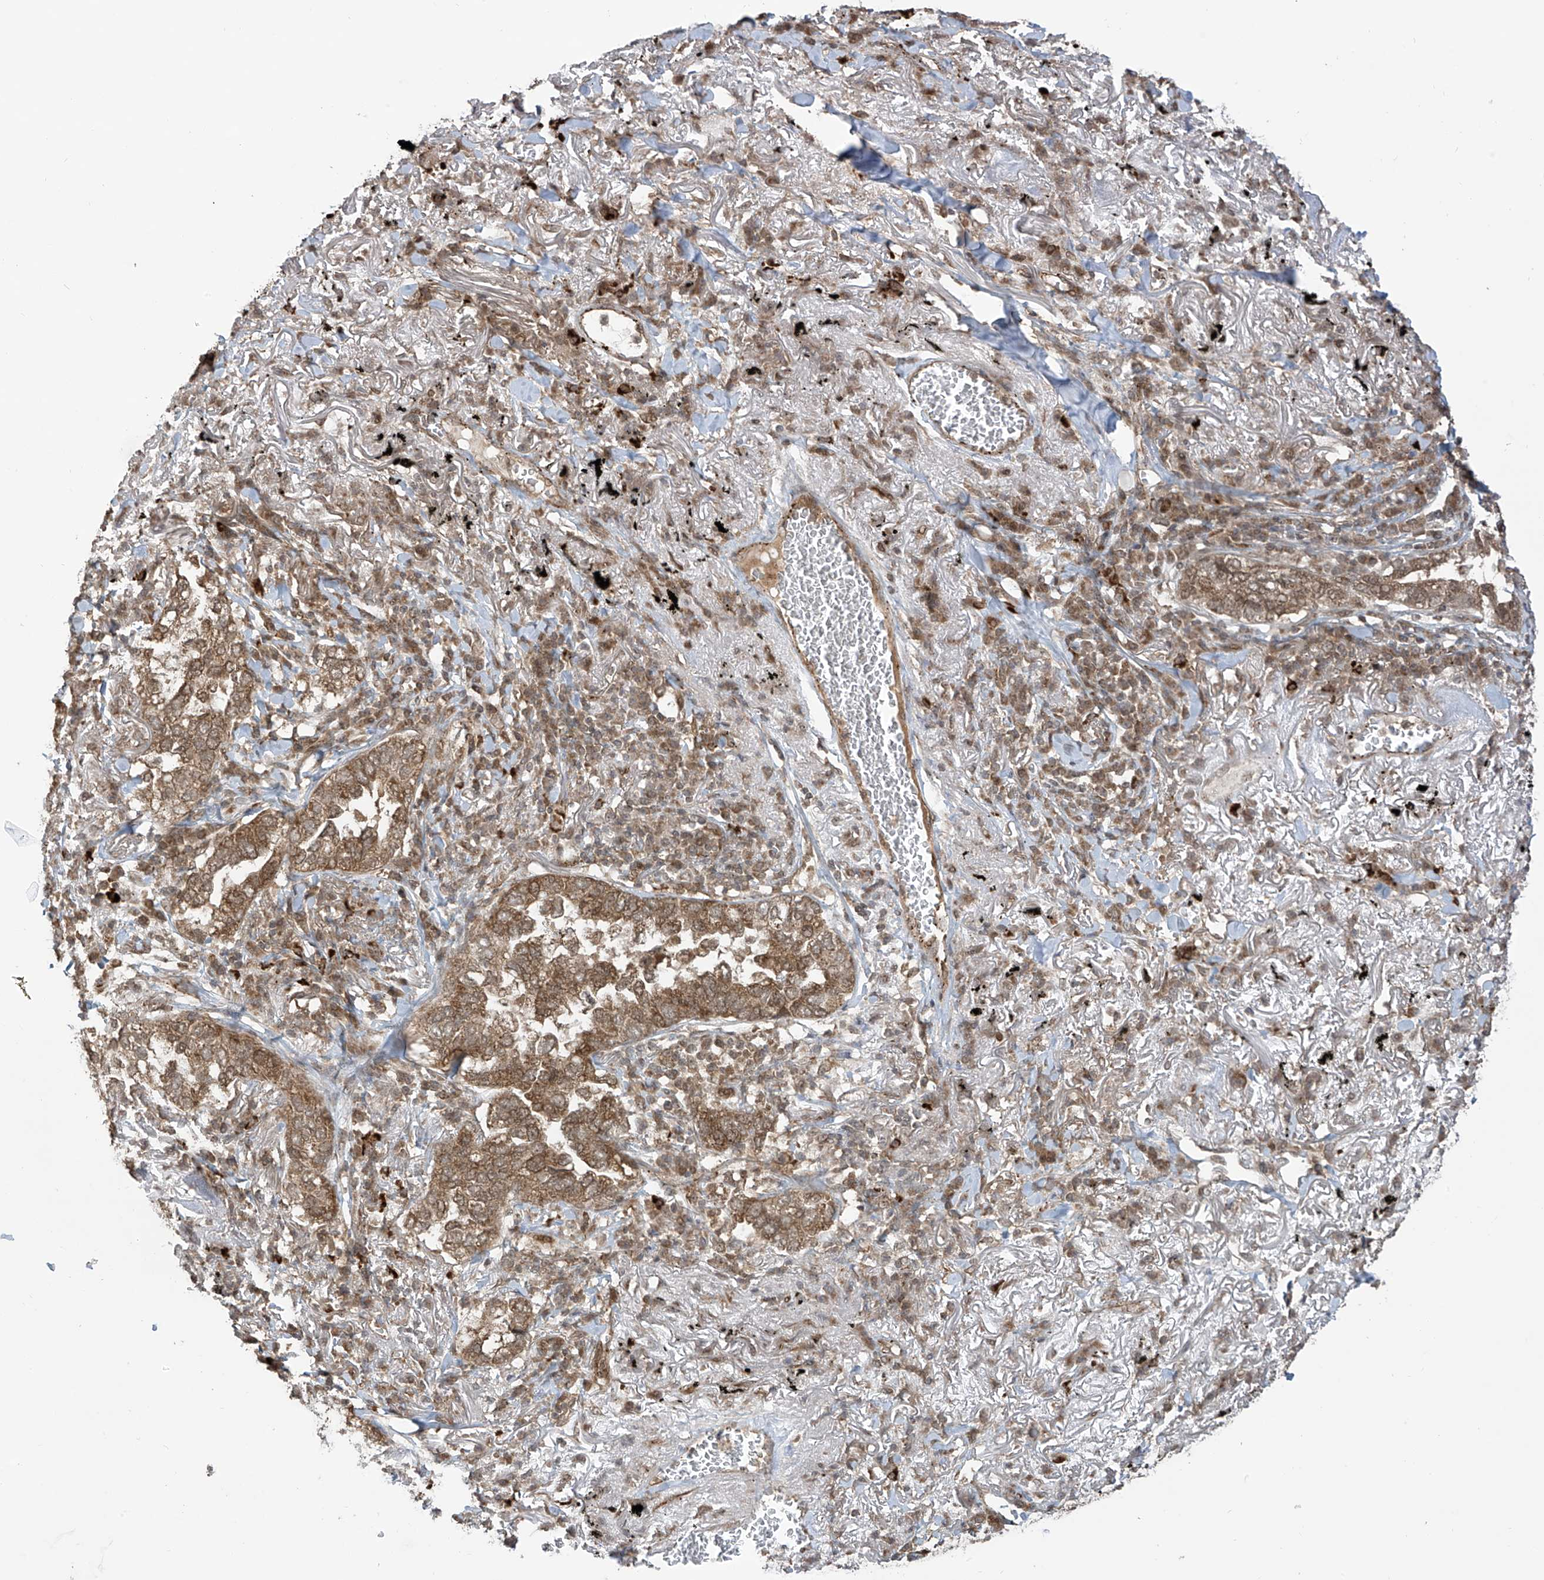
{"staining": {"intensity": "moderate", "quantity": ">75%", "location": "cytoplasmic/membranous"}, "tissue": "lung cancer", "cell_type": "Tumor cells", "image_type": "cancer", "snomed": [{"axis": "morphology", "description": "Adenocarcinoma, NOS"}, {"axis": "topography", "description": "Lung"}], "caption": "Lung cancer (adenocarcinoma) tissue shows moderate cytoplasmic/membranous expression in about >75% of tumor cells, visualized by immunohistochemistry.", "gene": "TRIM67", "patient": {"sex": "male", "age": 65}}